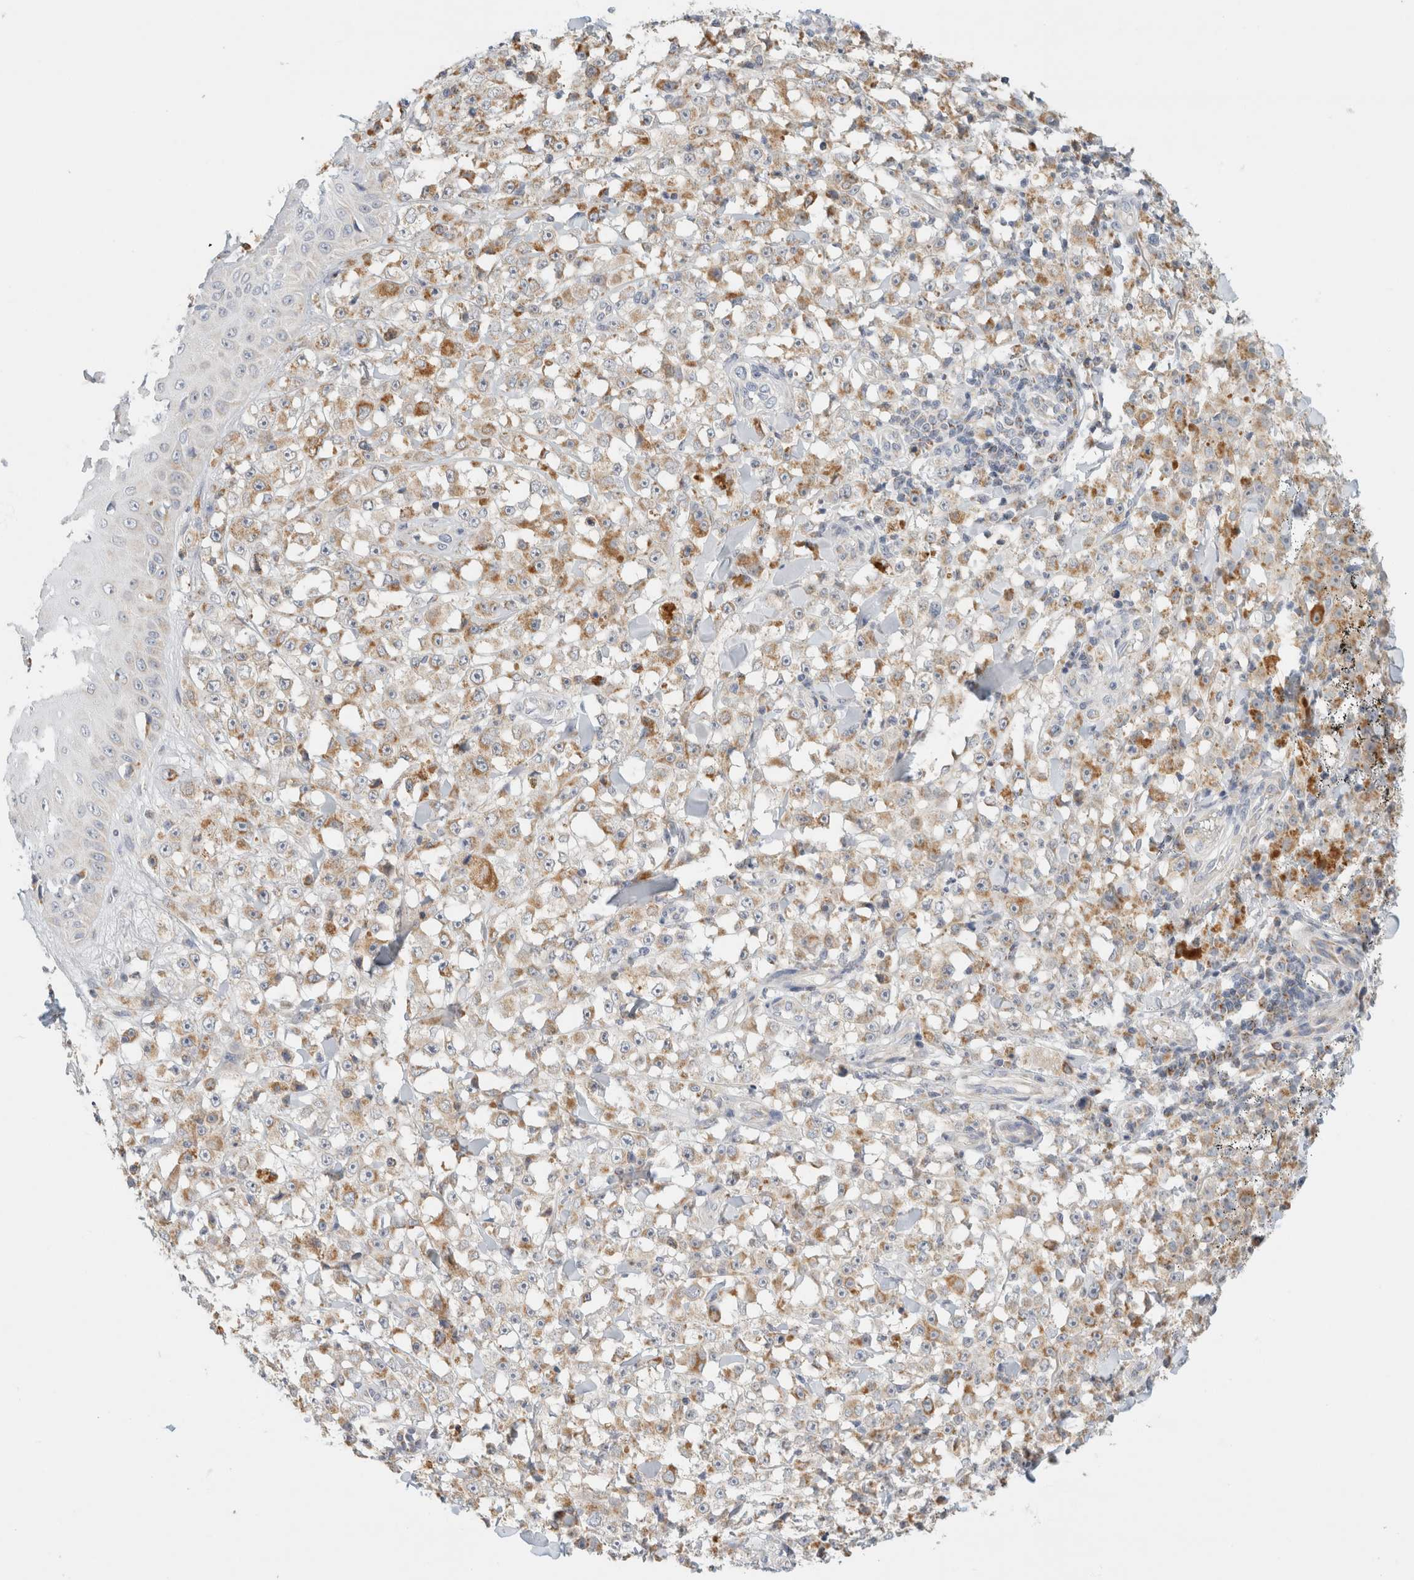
{"staining": {"intensity": "weak", "quantity": ">75%", "location": "cytoplasmic/membranous"}, "tissue": "melanoma", "cell_type": "Tumor cells", "image_type": "cancer", "snomed": [{"axis": "morphology", "description": "Malignant melanoma, NOS"}, {"axis": "topography", "description": "Skin"}], "caption": "Immunohistochemical staining of melanoma demonstrates low levels of weak cytoplasmic/membranous expression in approximately >75% of tumor cells.", "gene": "HDHD3", "patient": {"sex": "female", "age": 82}}